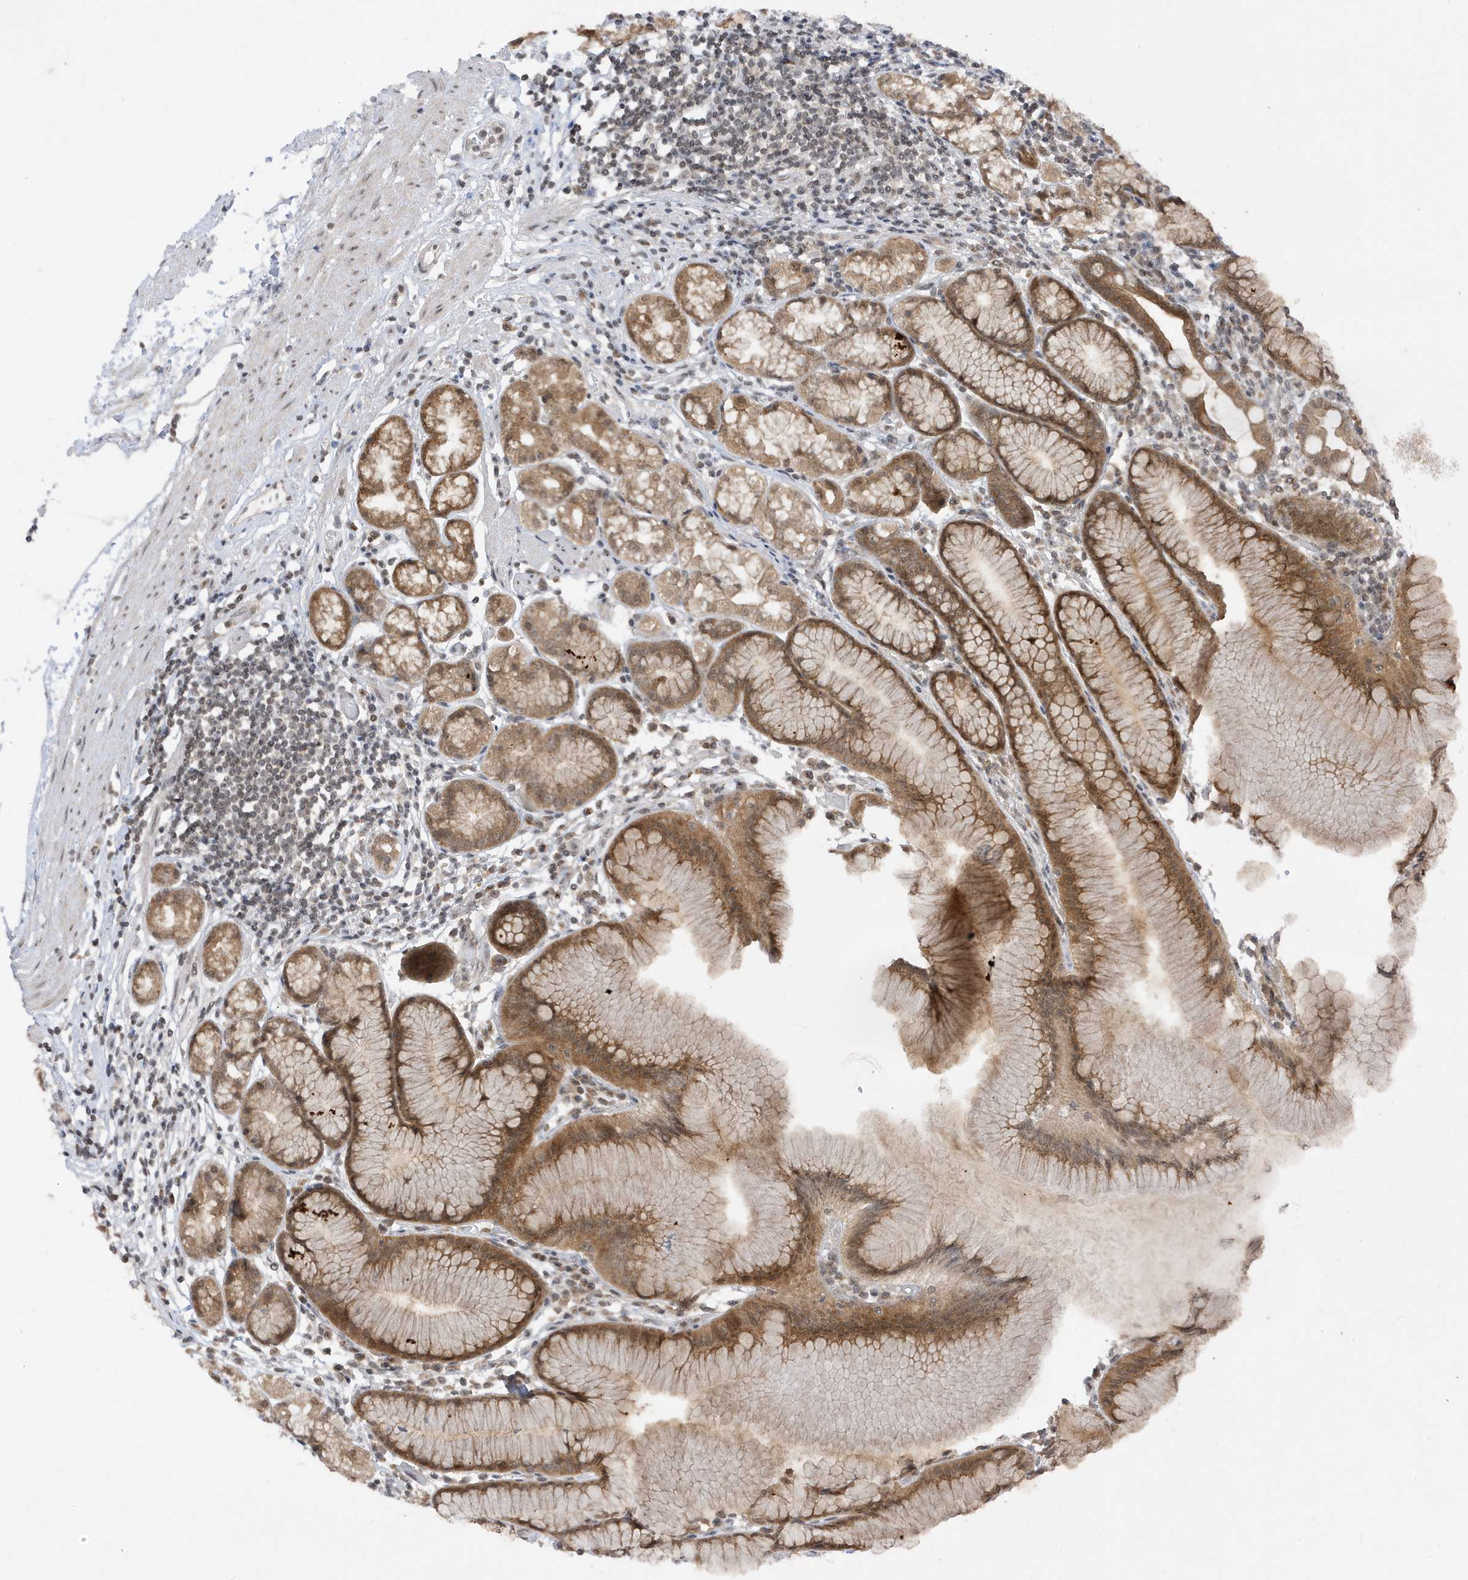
{"staining": {"intensity": "moderate", "quantity": ">75%", "location": "cytoplasmic/membranous,nuclear"}, "tissue": "stomach", "cell_type": "Glandular cells", "image_type": "normal", "snomed": [{"axis": "morphology", "description": "Normal tissue, NOS"}, {"axis": "topography", "description": "Stomach"}], "caption": "Protein staining displays moderate cytoplasmic/membranous,nuclear staining in approximately >75% of glandular cells in normal stomach. (IHC, brightfield microscopy, high magnification).", "gene": "TAB3", "patient": {"sex": "female", "age": 57}}